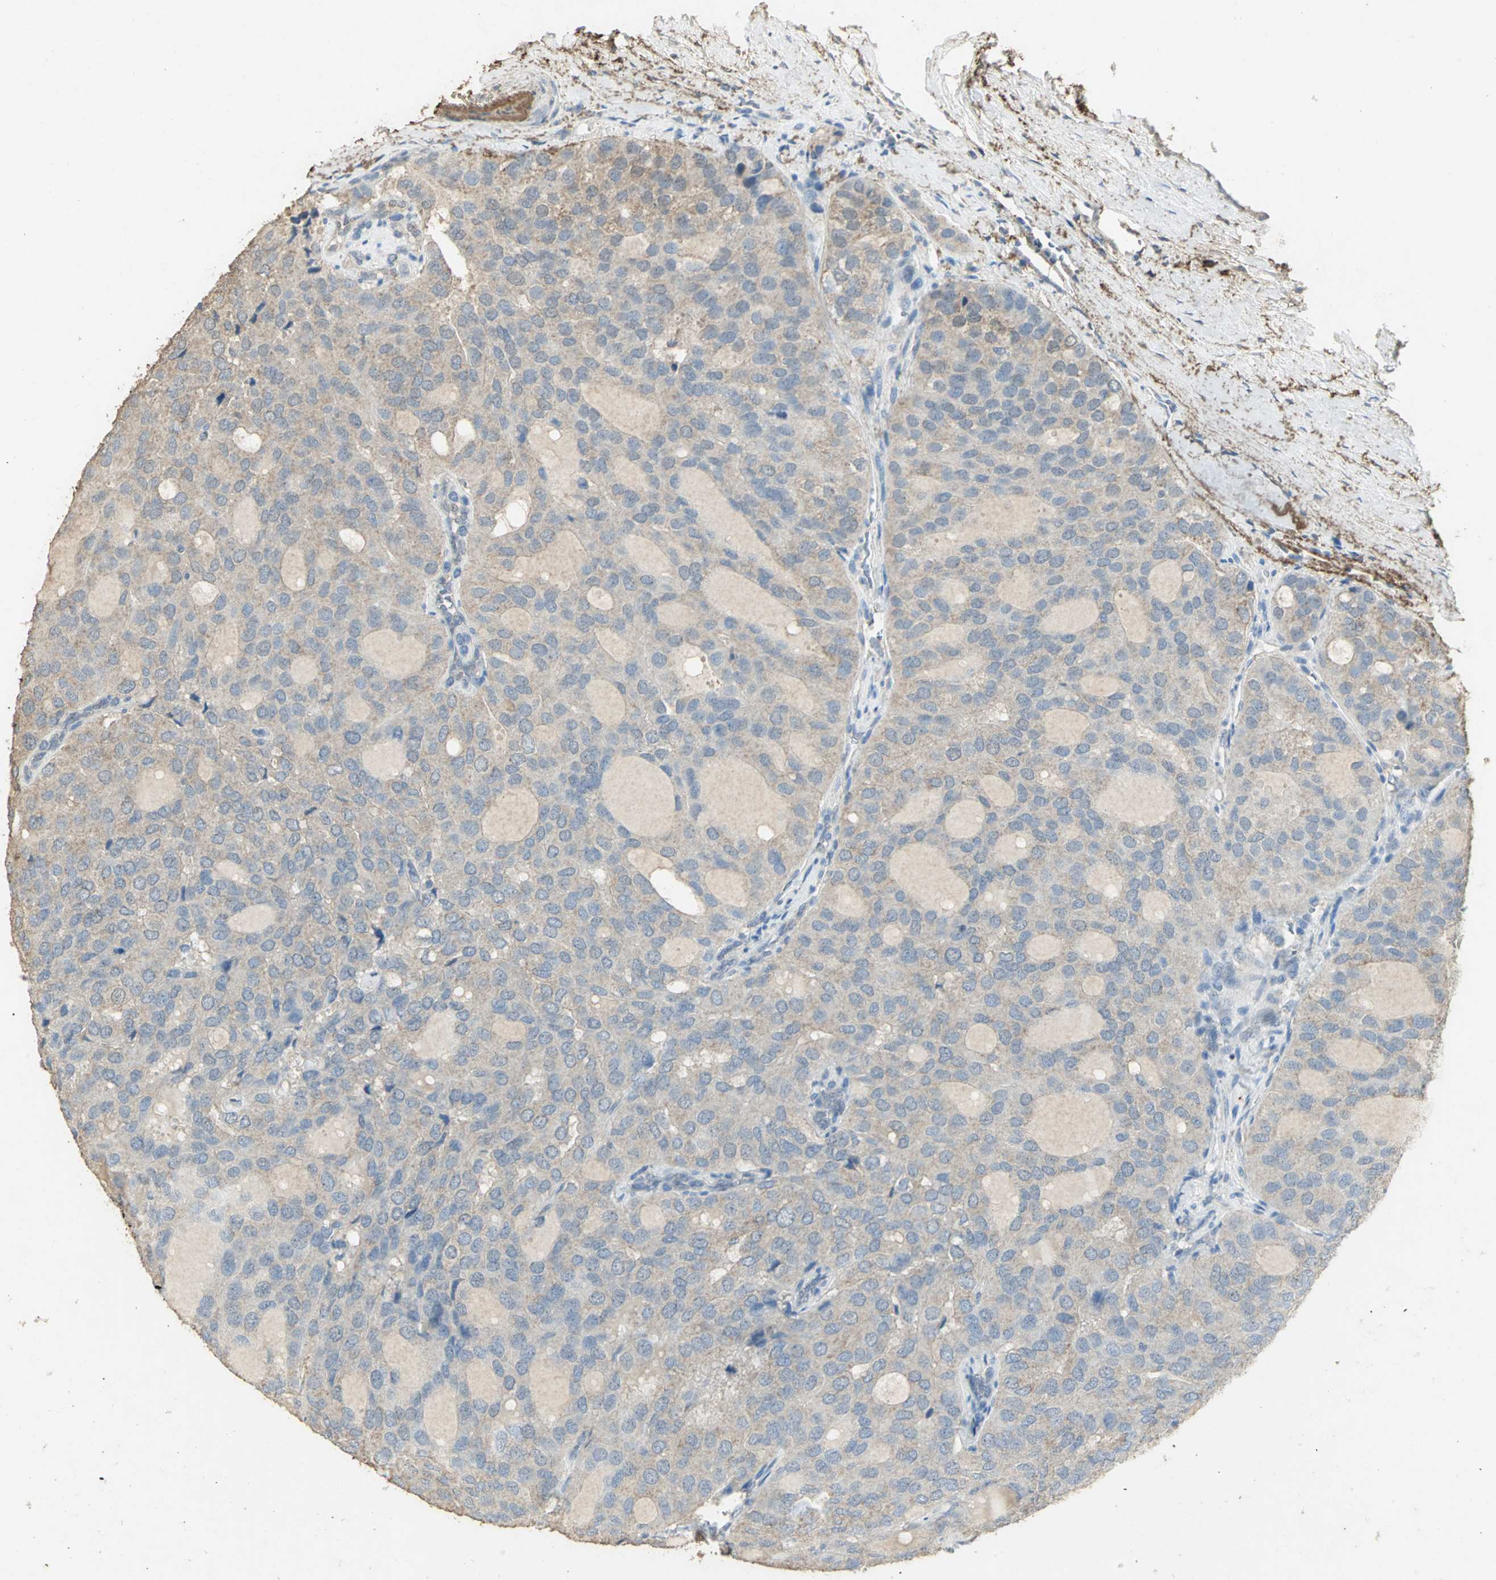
{"staining": {"intensity": "weak", "quantity": "25%-75%", "location": "cytoplasmic/membranous"}, "tissue": "thyroid cancer", "cell_type": "Tumor cells", "image_type": "cancer", "snomed": [{"axis": "morphology", "description": "Follicular adenoma carcinoma, NOS"}, {"axis": "topography", "description": "Thyroid gland"}], "caption": "Immunohistochemistry photomicrograph of neoplastic tissue: thyroid follicular adenoma carcinoma stained using immunohistochemistry exhibits low levels of weak protein expression localized specifically in the cytoplasmic/membranous of tumor cells, appearing as a cytoplasmic/membranous brown color.", "gene": "ASB9", "patient": {"sex": "male", "age": 75}}